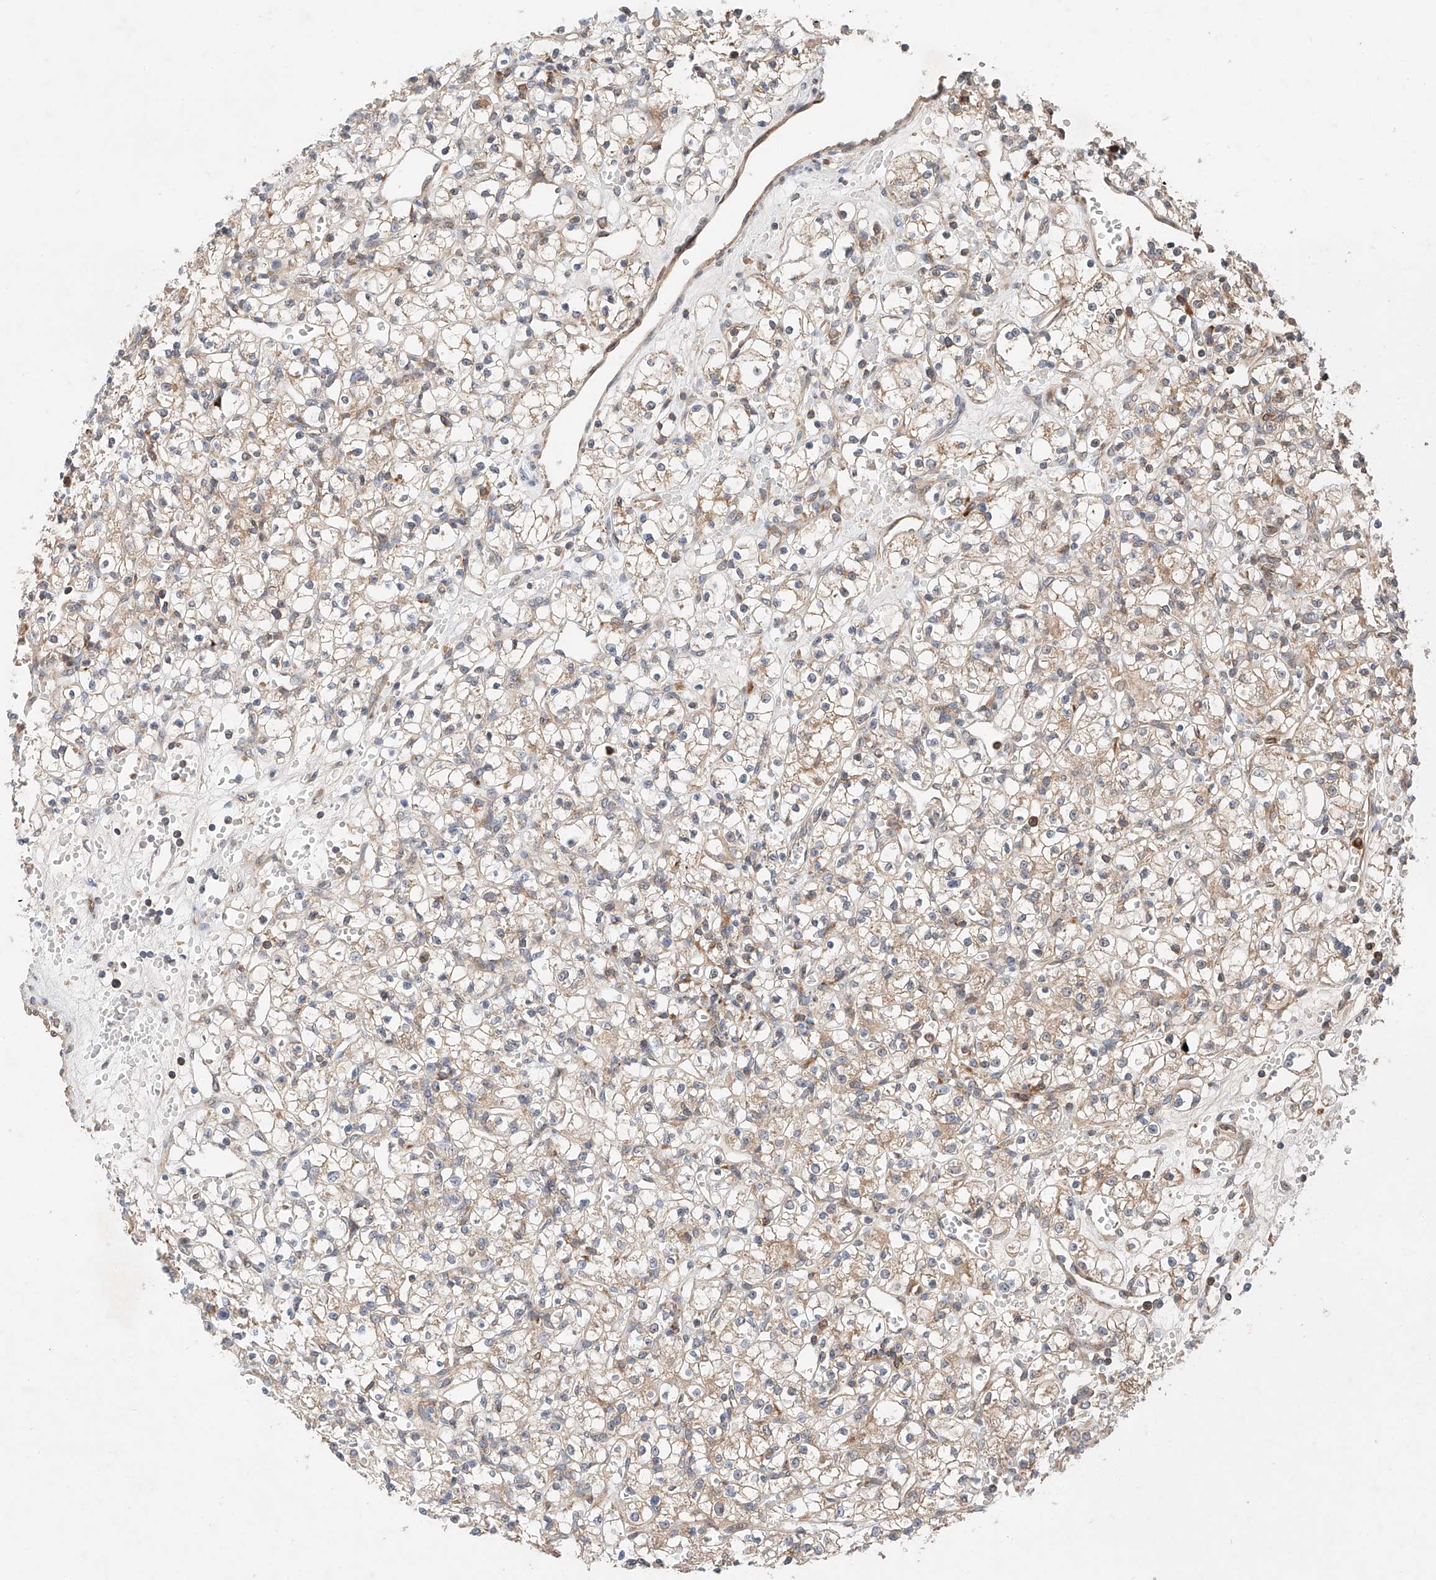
{"staining": {"intensity": "weak", "quantity": ">75%", "location": "cytoplasmic/membranous"}, "tissue": "renal cancer", "cell_type": "Tumor cells", "image_type": "cancer", "snomed": [{"axis": "morphology", "description": "Adenocarcinoma, NOS"}, {"axis": "topography", "description": "Kidney"}], "caption": "Protein expression by immunohistochemistry displays weak cytoplasmic/membranous expression in approximately >75% of tumor cells in renal cancer.", "gene": "RUSC1", "patient": {"sex": "female", "age": 59}}